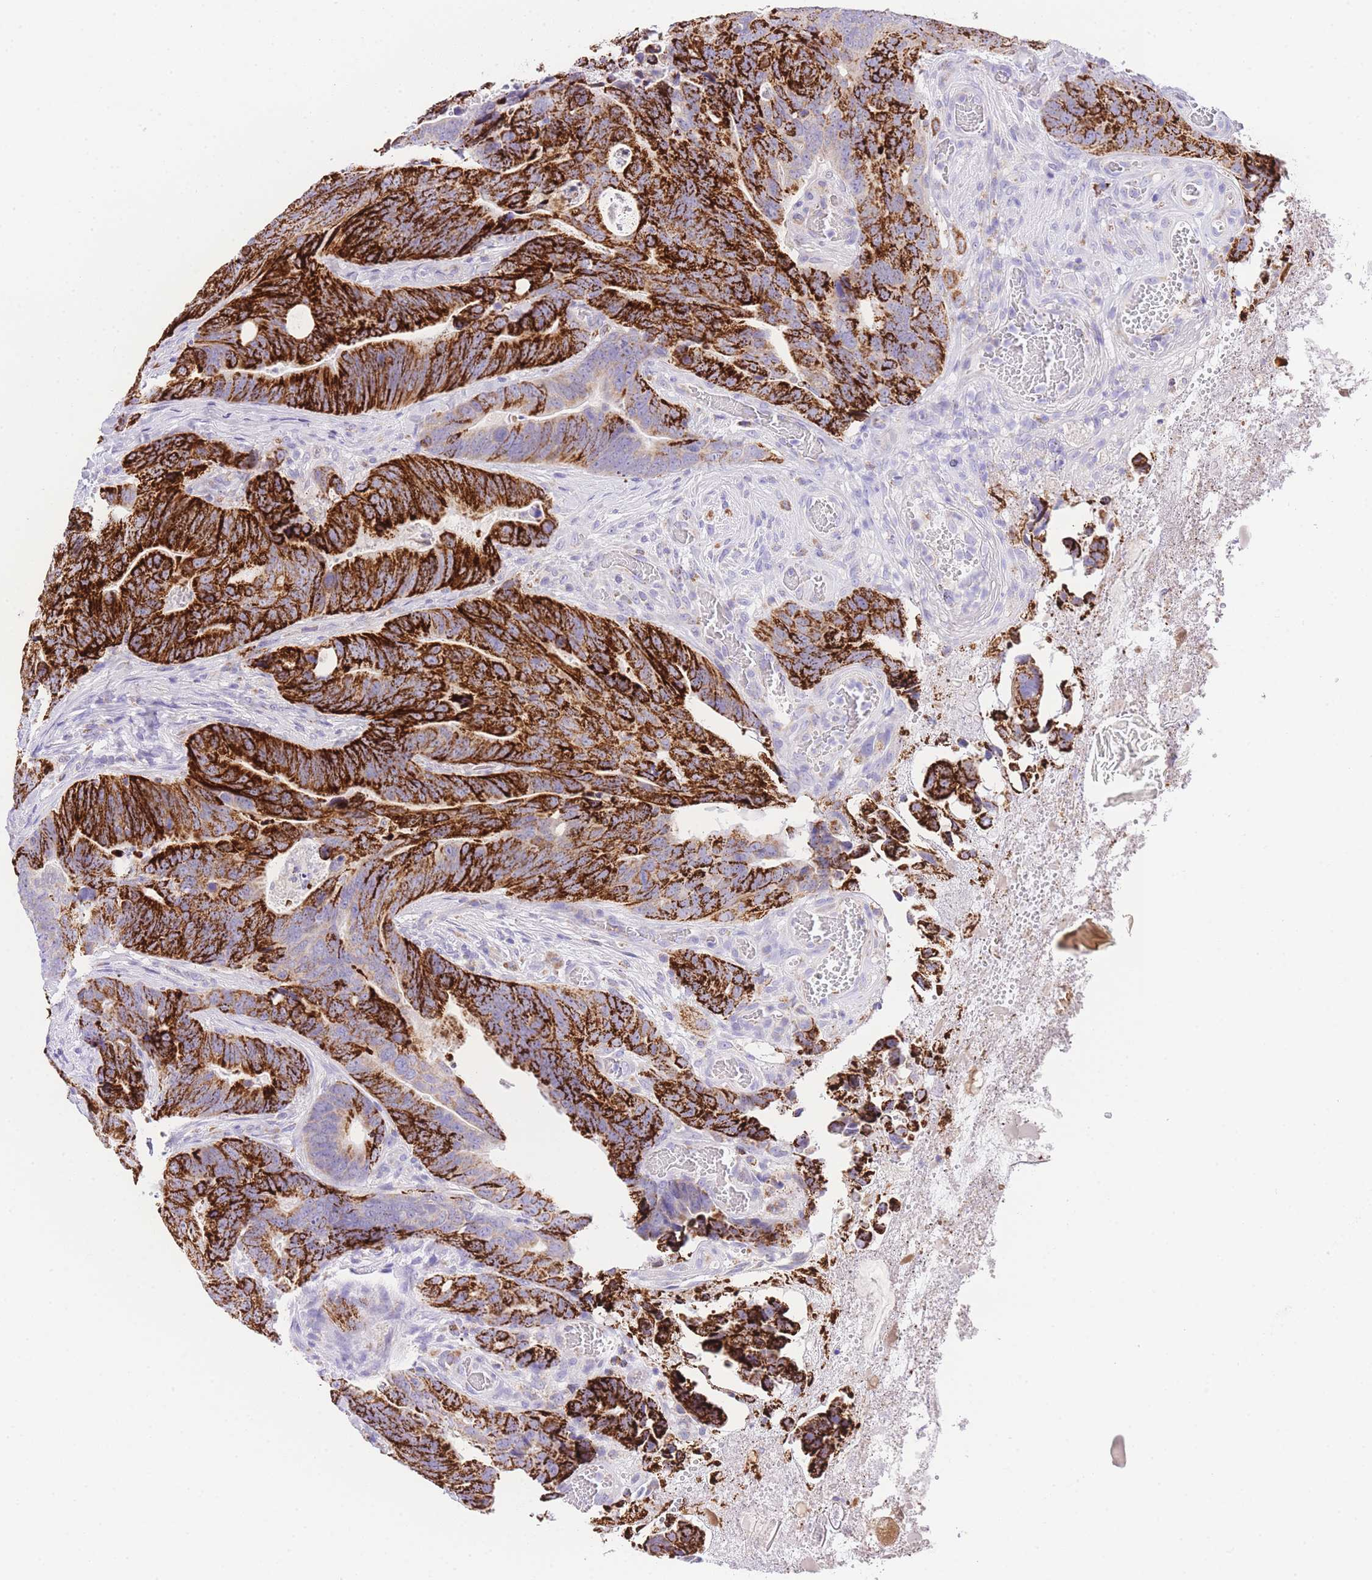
{"staining": {"intensity": "strong", "quantity": ">75%", "location": "cytoplasmic/membranous"}, "tissue": "colorectal cancer", "cell_type": "Tumor cells", "image_type": "cancer", "snomed": [{"axis": "morphology", "description": "Adenocarcinoma, NOS"}, {"axis": "topography", "description": "Colon"}], "caption": "Immunohistochemistry photomicrograph of colorectal cancer (adenocarcinoma) stained for a protein (brown), which demonstrates high levels of strong cytoplasmic/membranous positivity in about >75% of tumor cells.", "gene": "NKD2", "patient": {"sex": "female", "age": 82}}